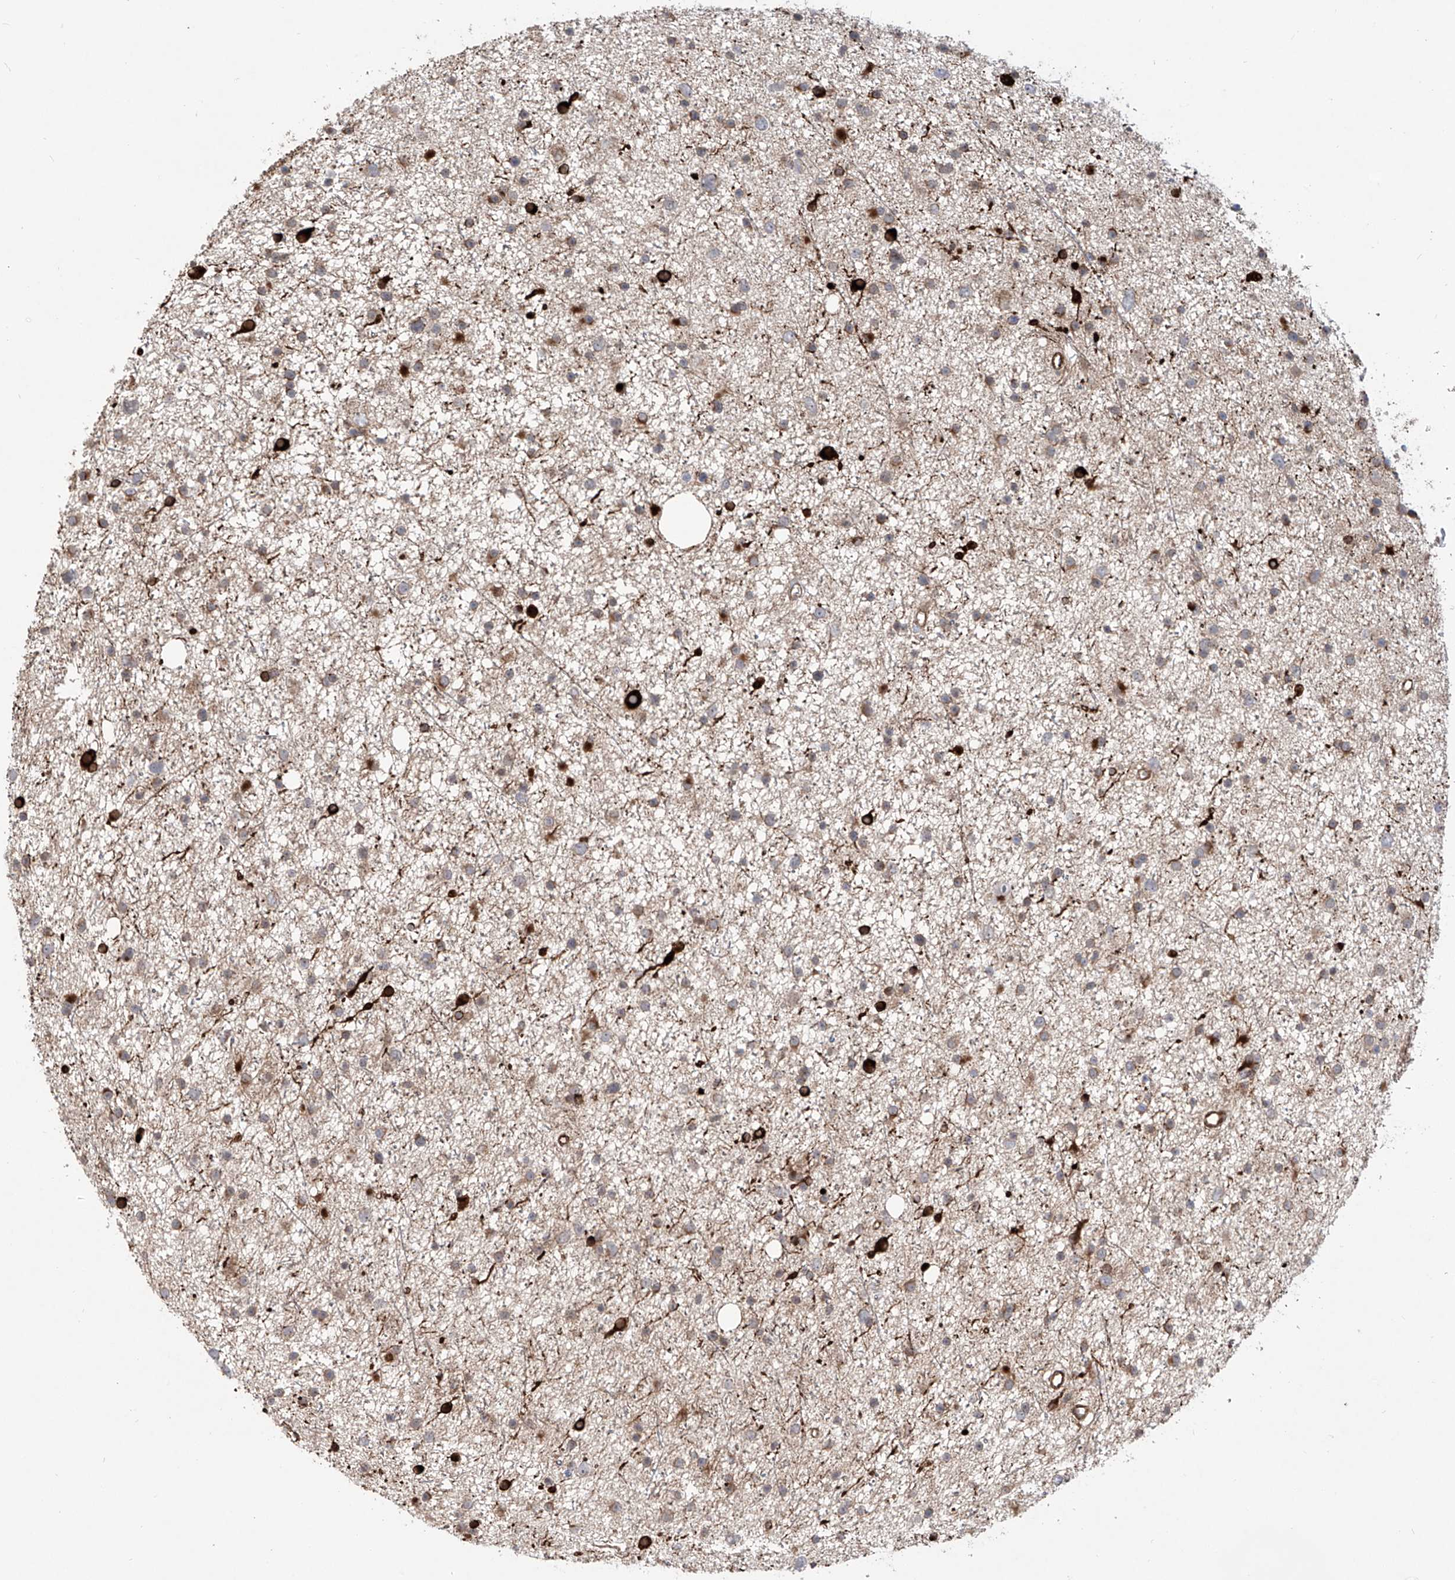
{"staining": {"intensity": "weak", "quantity": "25%-75%", "location": "cytoplasmic/membranous"}, "tissue": "glioma", "cell_type": "Tumor cells", "image_type": "cancer", "snomed": [{"axis": "morphology", "description": "Glioma, malignant, Low grade"}, {"axis": "topography", "description": "Cerebral cortex"}], "caption": "A brown stain highlights weak cytoplasmic/membranous positivity of a protein in malignant low-grade glioma tumor cells. (DAB (3,3'-diaminobenzidine) IHC, brown staining for protein, blue staining for nuclei).", "gene": "APAF1", "patient": {"sex": "female", "age": 39}}